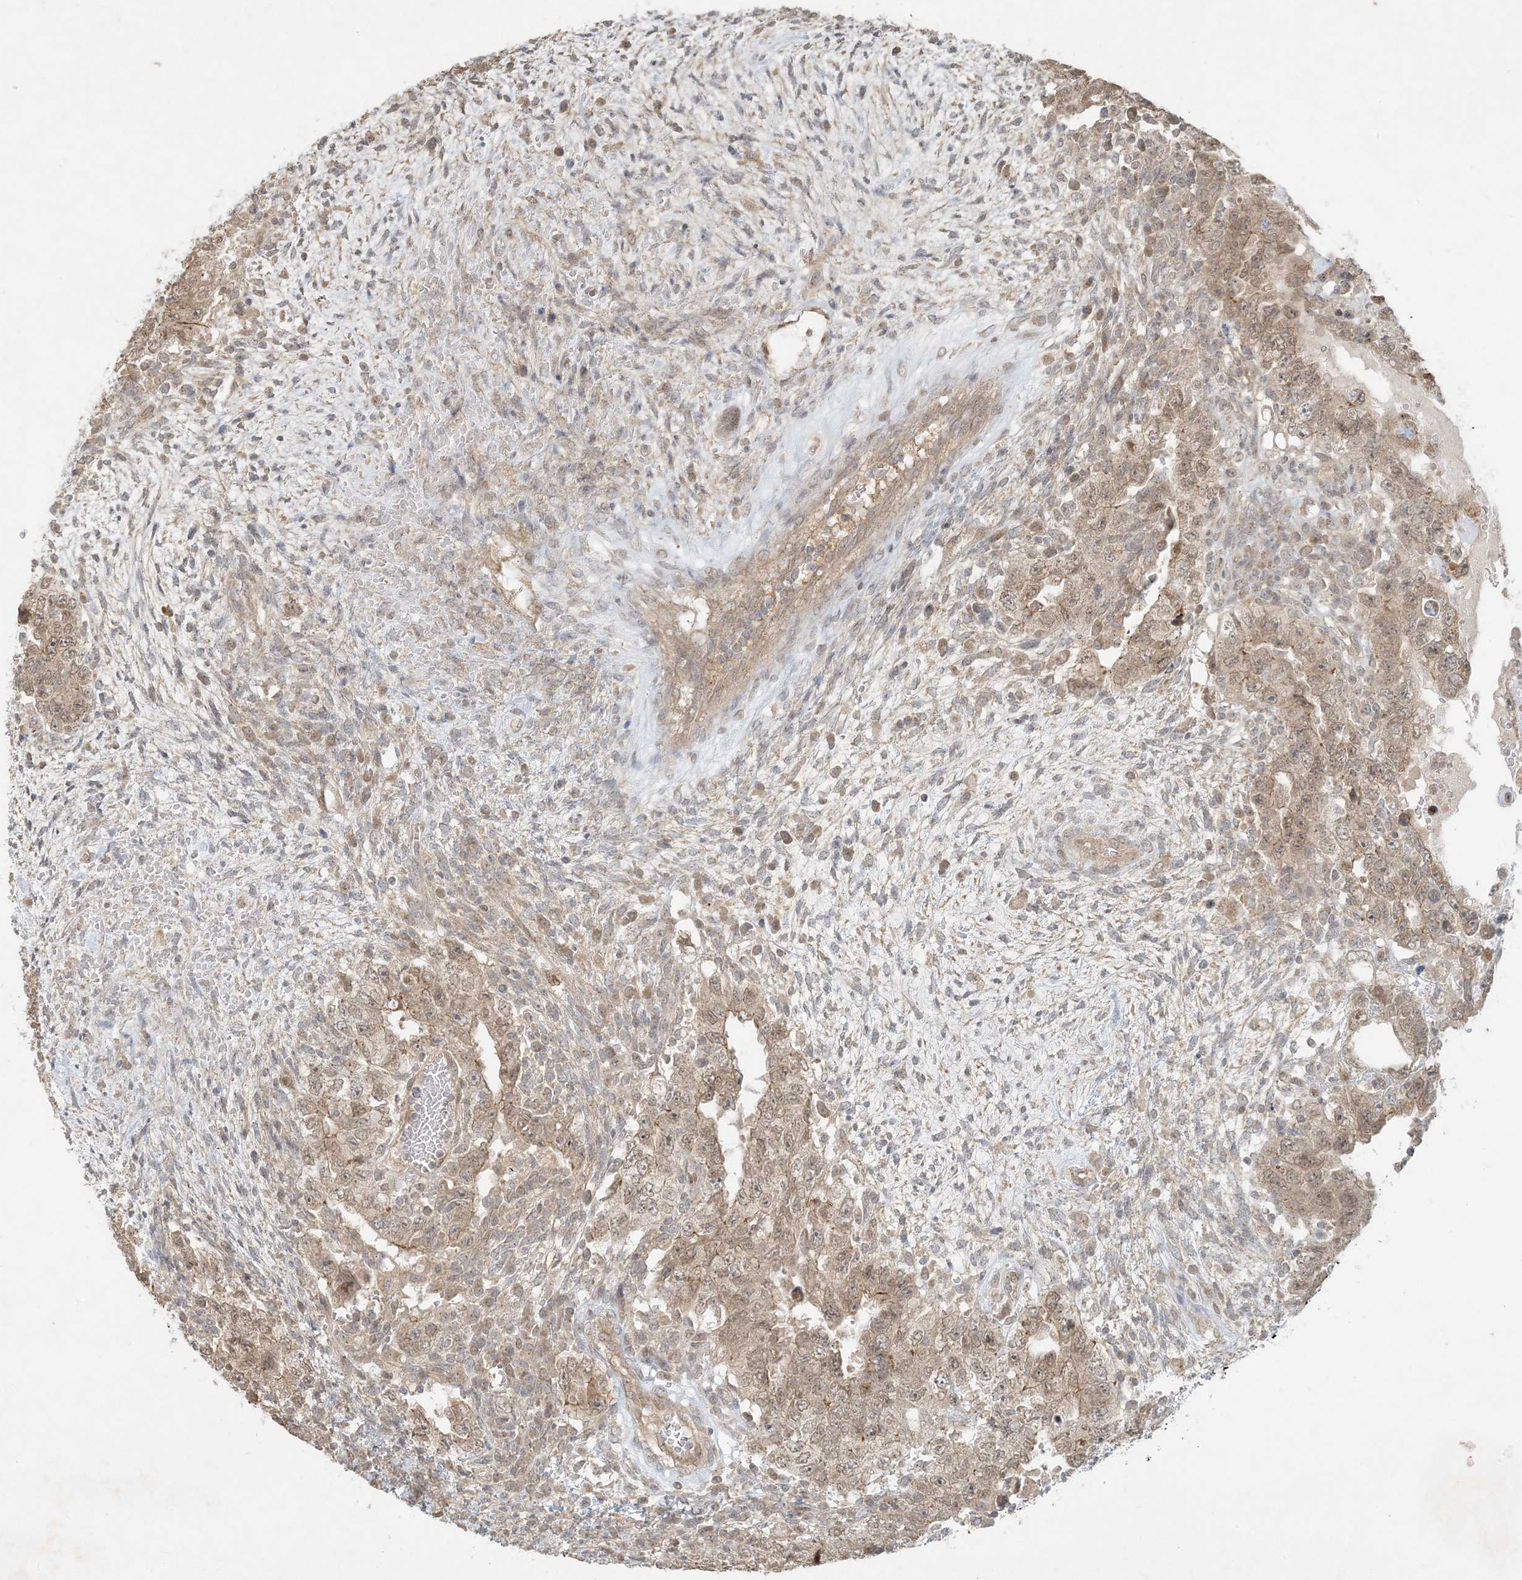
{"staining": {"intensity": "moderate", "quantity": ">75%", "location": "cytoplasmic/membranous,nuclear"}, "tissue": "testis cancer", "cell_type": "Tumor cells", "image_type": "cancer", "snomed": [{"axis": "morphology", "description": "Carcinoma, Embryonal, NOS"}, {"axis": "topography", "description": "Testis"}], "caption": "A high-resolution histopathology image shows IHC staining of testis embryonal carcinoma, which displays moderate cytoplasmic/membranous and nuclear expression in about >75% of tumor cells.", "gene": "BCORL1", "patient": {"sex": "male", "age": 26}}